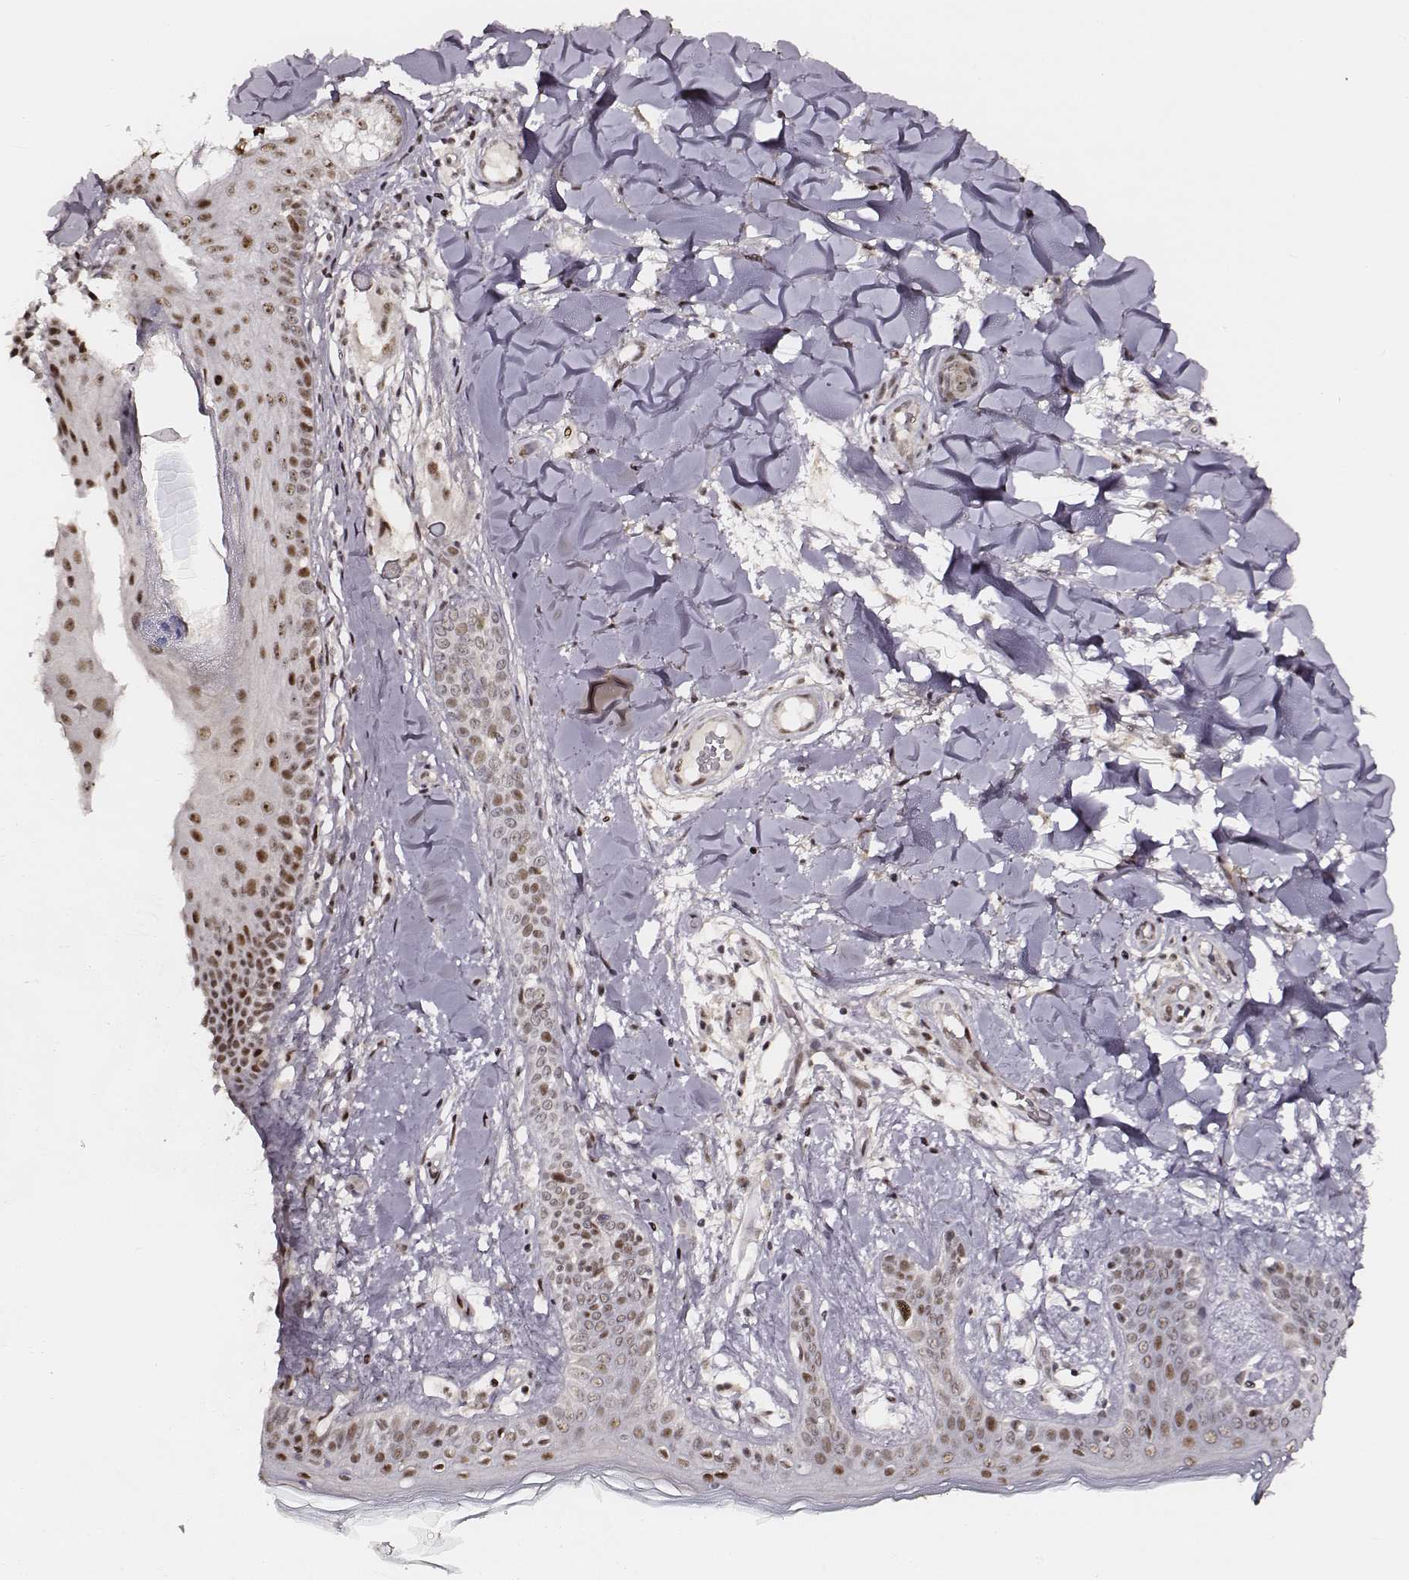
{"staining": {"intensity": "strong", "quantity": ">75%", "location": "nuclear"}, "tissue": "skin", "cell_type": "Fibroblasts", "image_type": "normal", "snomed": [{"axis": "morphology", "description": "Normal tissue, NOS"}, {"axis": "topography", "description": "Skin"}], "caption": "DAB (3,3'-diaminobenzidine) immunohistochemical staining of benign skin exhibits strong nuclear protein positivity in approximately >75% of fibroblasts. The protein is shown in brown color, while the nuclei are stained blue.", "gene": "PPARA", "patient": {"sex": "female", "age": 34}}